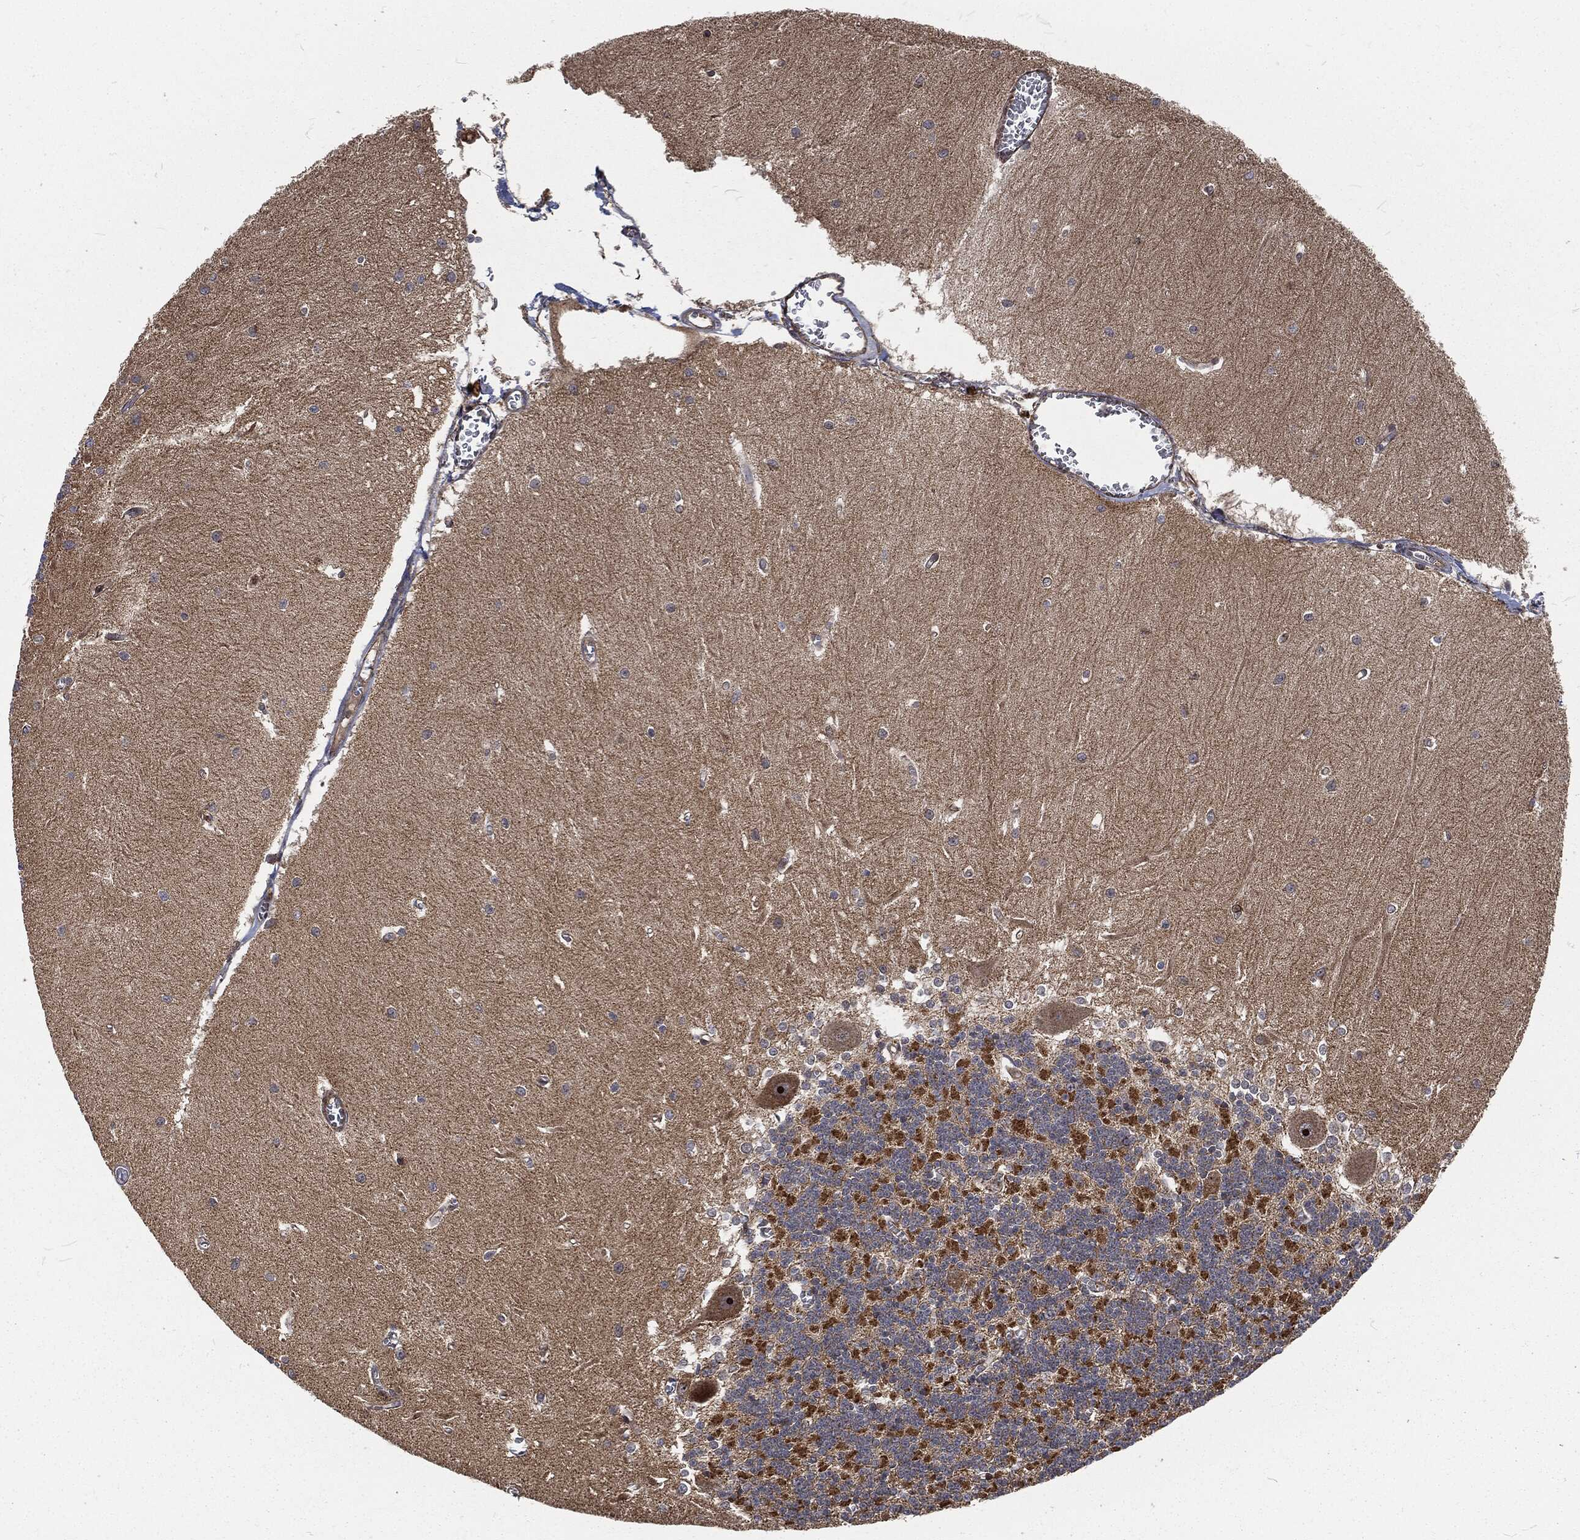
{"staining": {"intensity": "negative", "quantity": "none", "location": "none"}, "tissue": "cerebellum", "cell_type": "Cells in granular layer", "image_type": "normal", "snomed": [{"axis": "morphology", "description": "Normal tissue, NOS"}, {"axis": "topography", "description": "Cerebellum"}], "caption": "A micrograph of cerebellum stained for a protein exhibits no brown staining in cells in granular layer. Brightfield microscopy of IHC stained with DAB (brown) and hematoxylin (blue), captured at high magnification.", "gene": "RFTN1", "patient": {"sex": "male", "age": 37}}